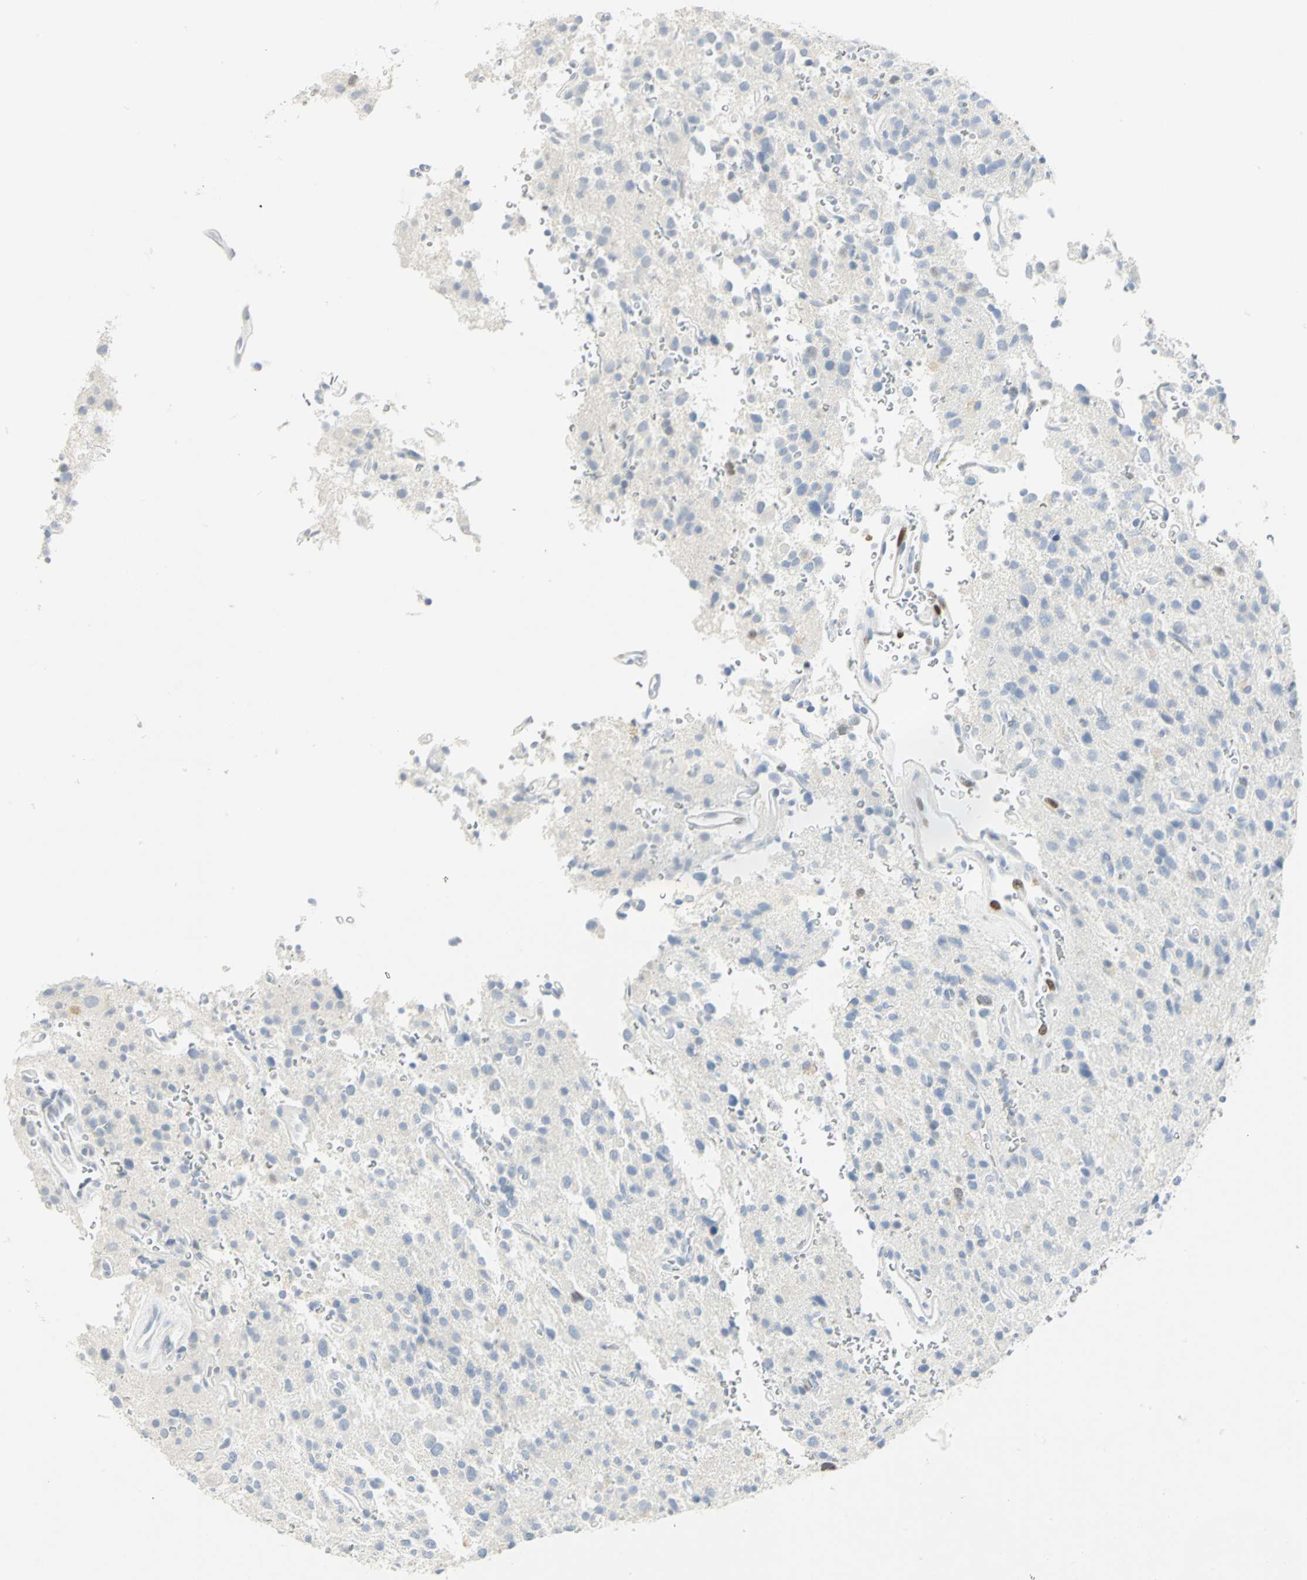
{"staining": {"intensity": "negative", "quantity": "none", "location": "none"}, "tissue": "glioma", "cell_type": "Tumor cells", "image_type": "cancer", "snomed": [{"axis": "morphology", "description": "Glioma, malignant, High grade"}, {"axis": "topography", "description": "Brain"}], "caption": "DAB (3,3'-diaminobenzidine) immunohistochemical staining of human glioma exhibits no significant staining in tumor cells.", "gene": "HELLS", "patient": {"sex": "male", "age": 47}}